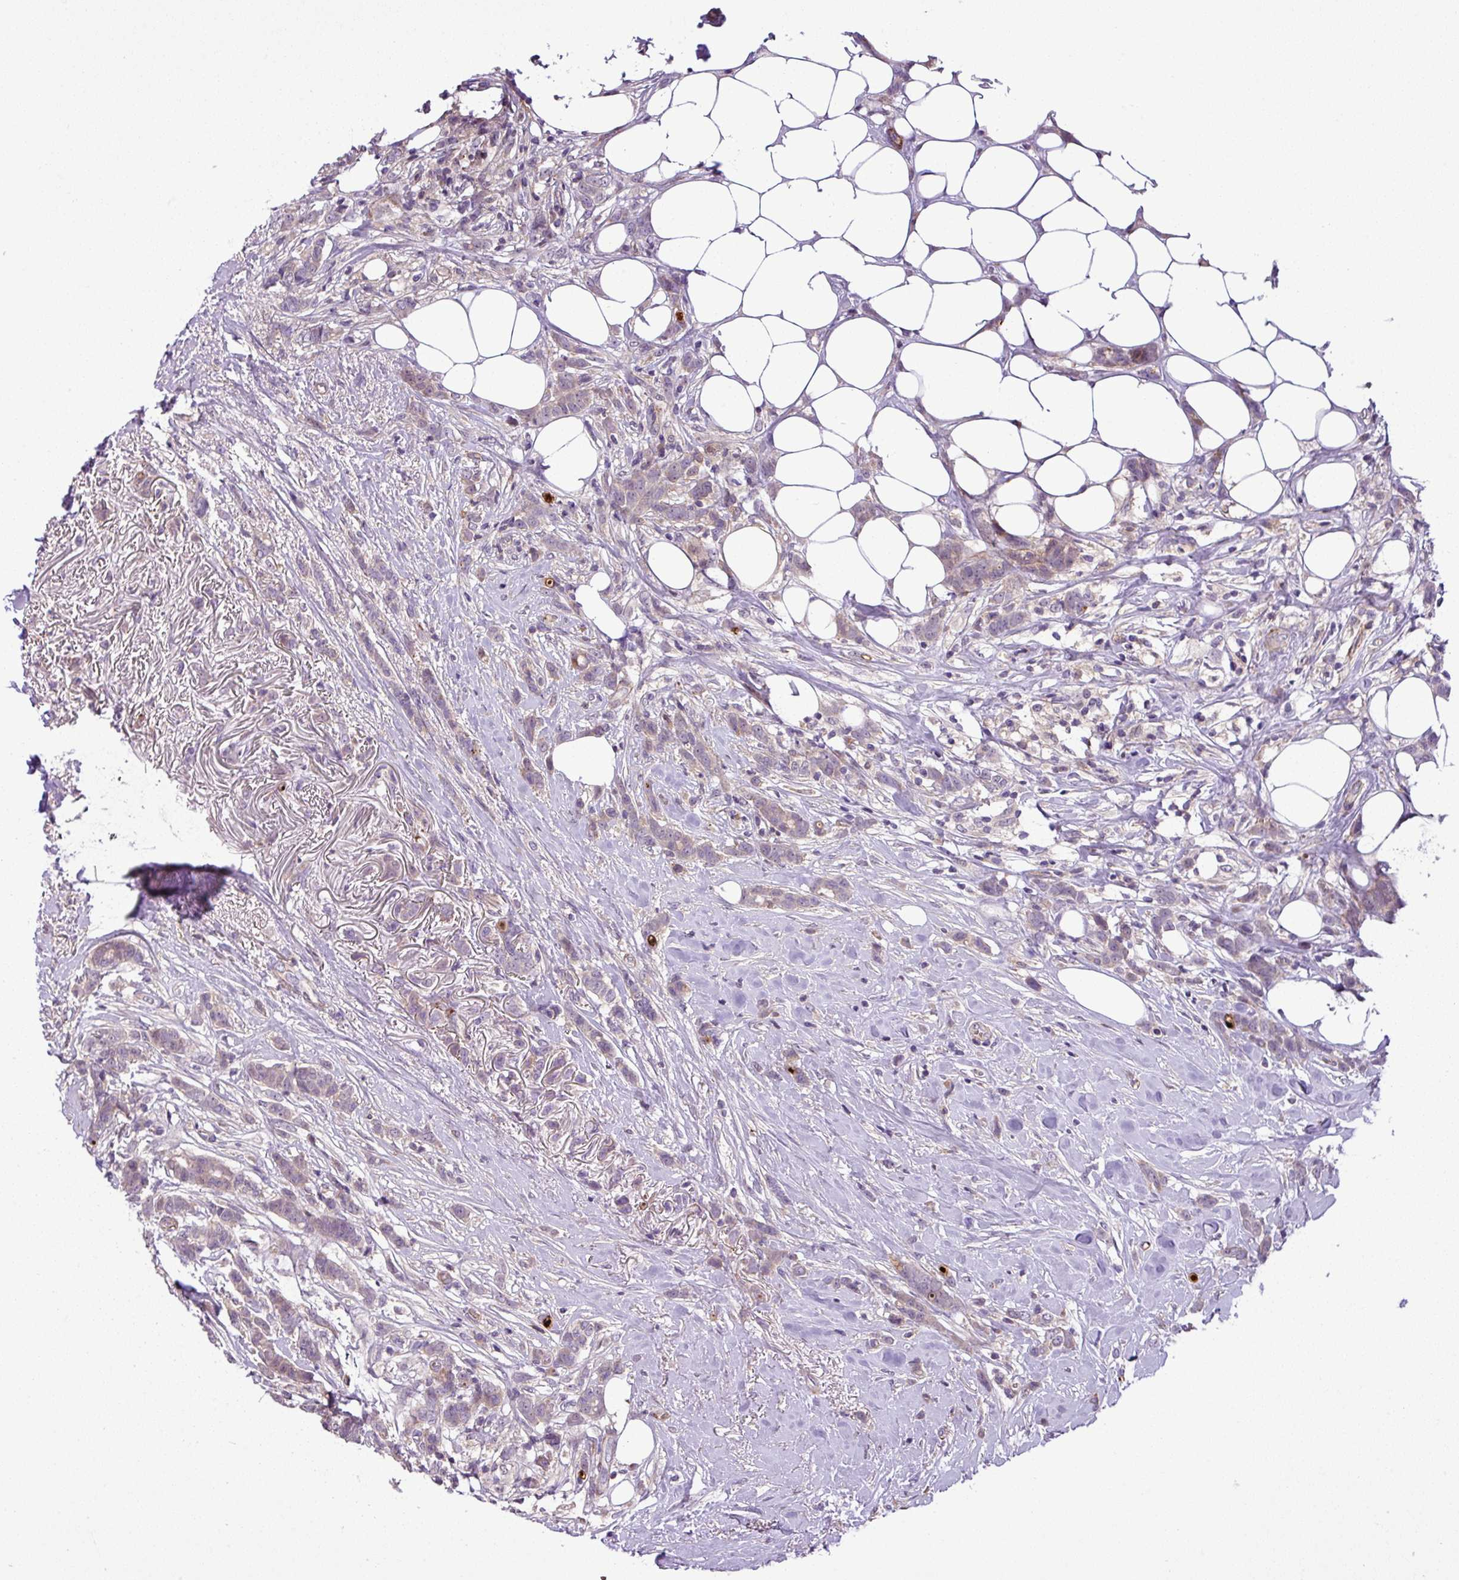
{"staining": {"intensity": "weak", "quantity": "25%-75%", "location": "cytoplasmic/membranous"}, "tissue": "breast cancer", "cell_type": "Tumor cells", "image_type": "cancer", "snomed": [{"axis": "morphology", "description": "Duct carcinoma"}, {"axis": "topography", "description": "Breast"}], "caption": "Immunohistochemistry (IHC) (DAB) staining of infiltrating ductal carcinoma (breast) displays weak cytoplasmic/membranous protein expression in approximately 25%-75% of tumor cells.", "gene": "NBEAL2", "patient": {"sex": "female", "age": 80}}